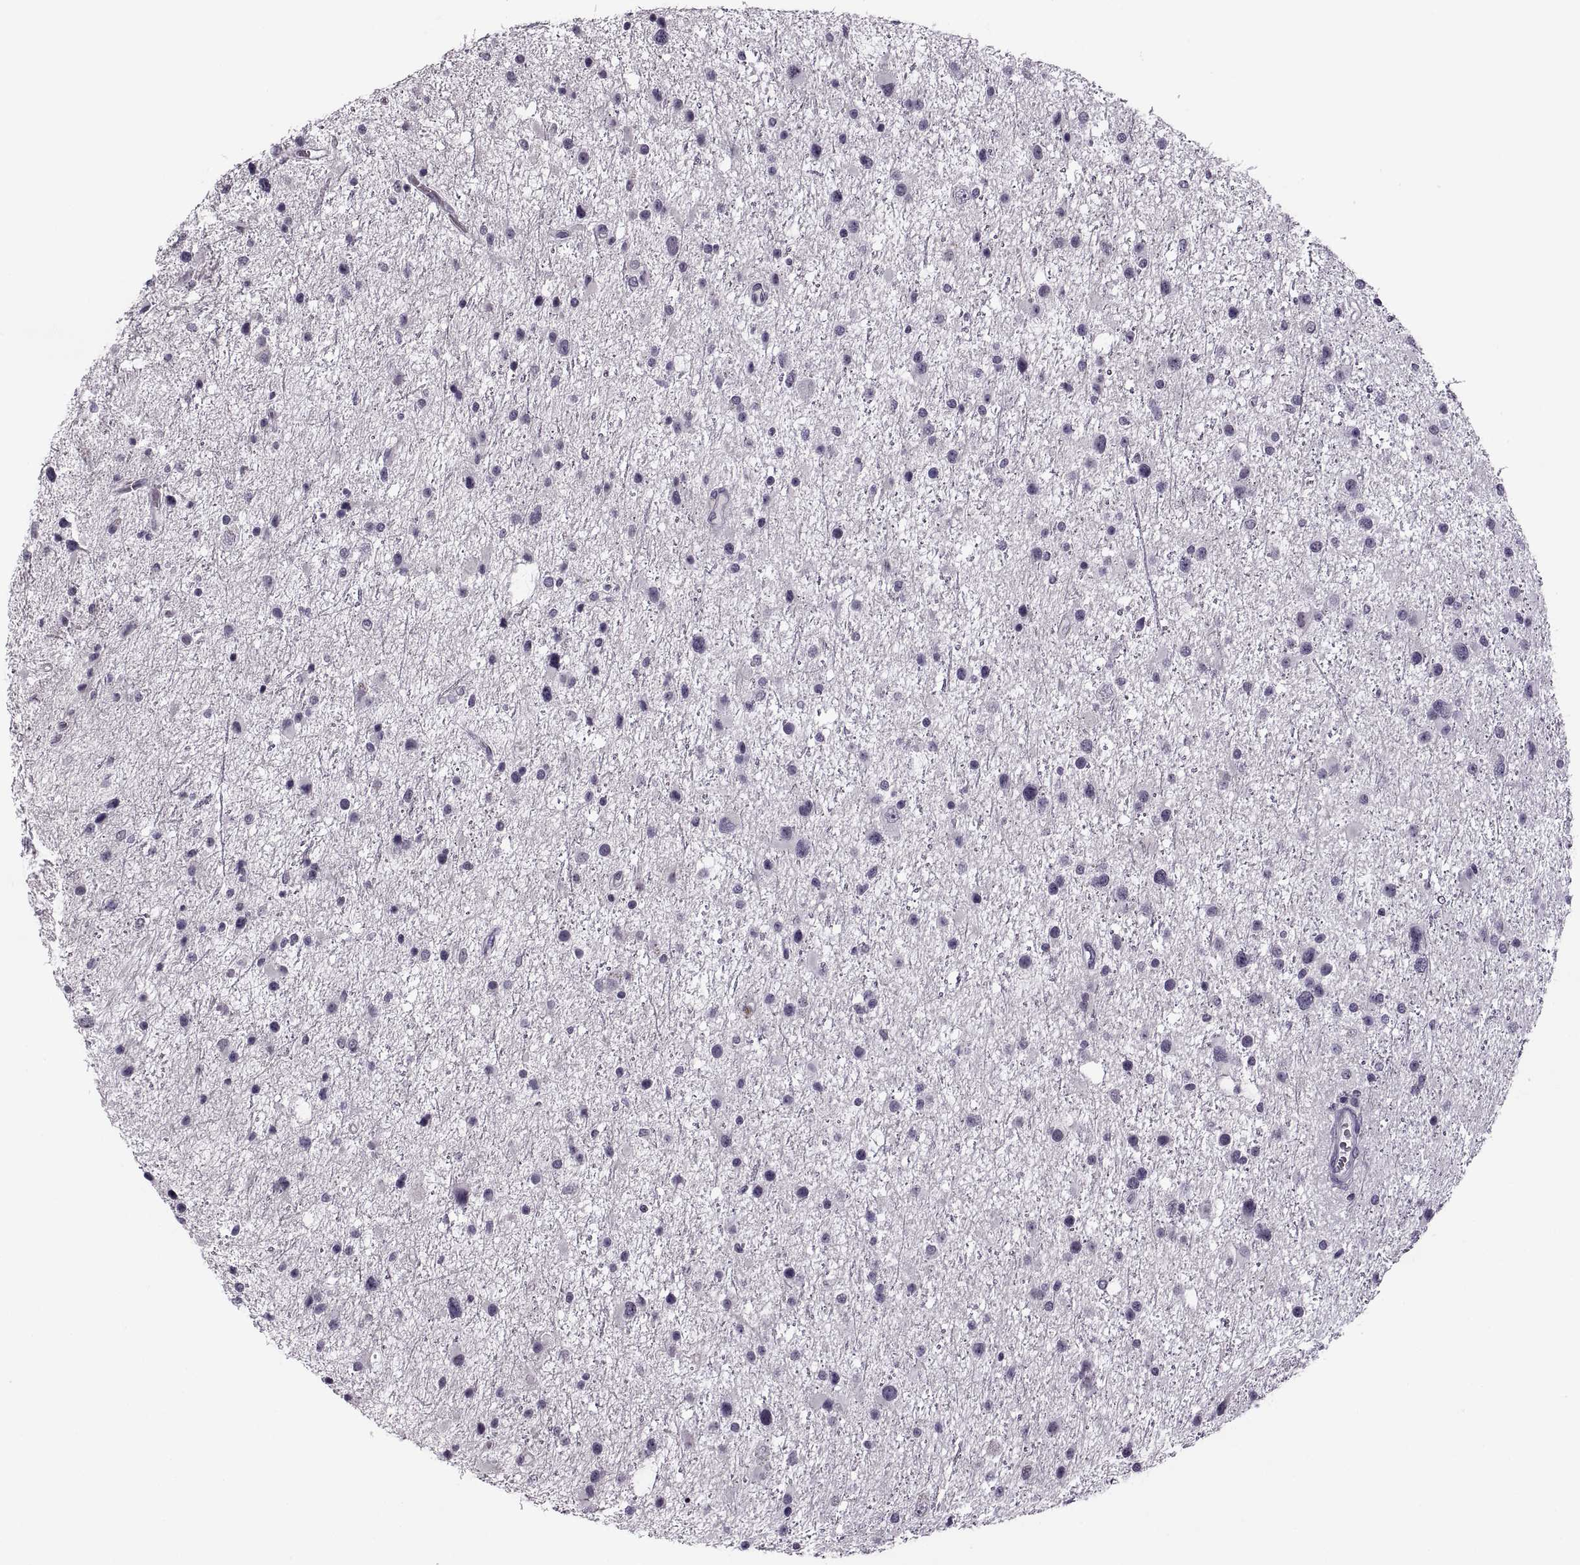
{"staining": {"intensity": "negative", "quantity": "none", "location": "none"}, "tissue": "glioma", "cell_type": "Tumor cells", "image_type": "cancer", "snomed": [{"axis": "morphology", "description": "Glioma, malignant, Low grade"}, {"axis": "topography", "description": "Brain"}], "caption": "The histopathology image exhibits no staining of tumor cells in malignant glioma (low-grade). (Brightfield microscopy of DAB immunohistochemistry (IHC) at high magnification).", "gene": "PAGE5", "patient": {"sex": "female", "age": 32}}